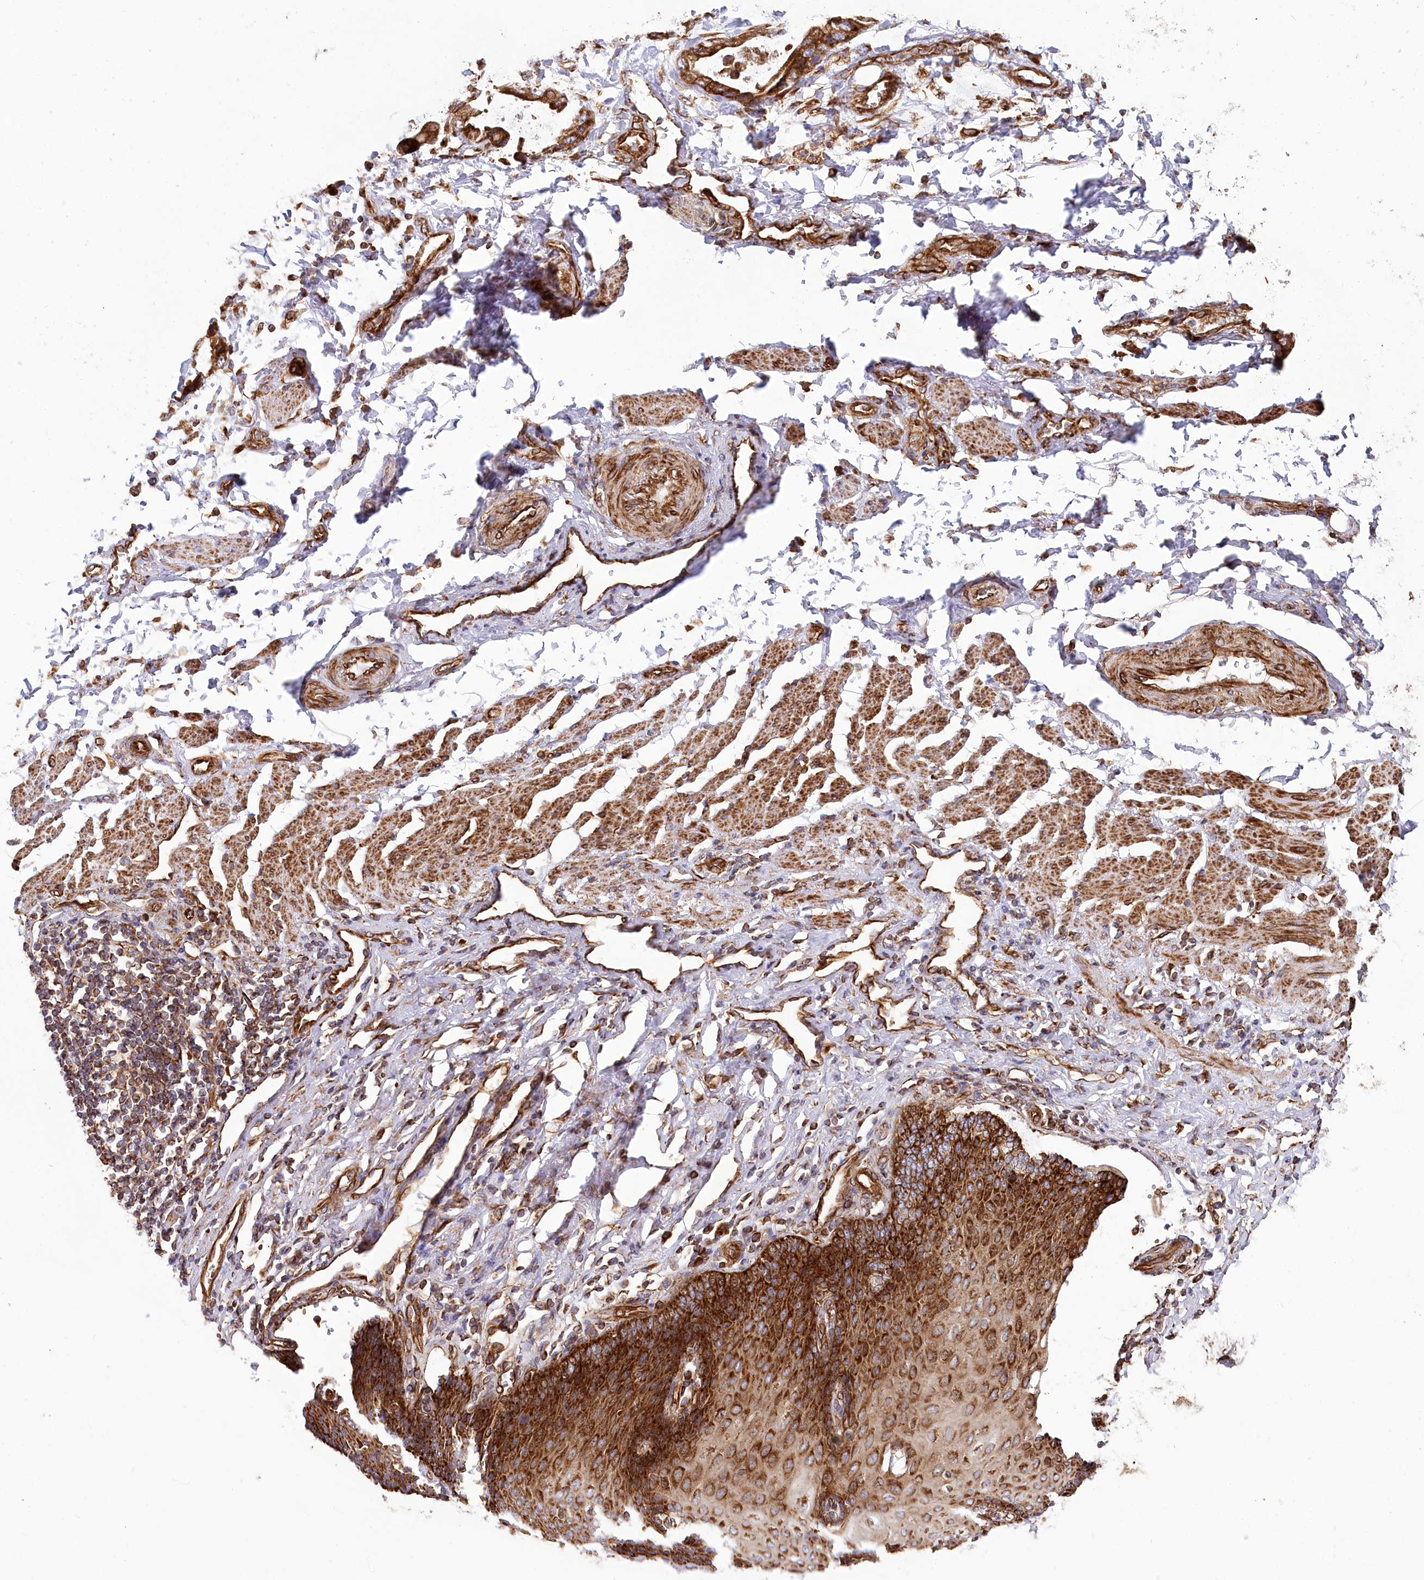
{"staining": {"intensity": "strong", "quantity": ">75%", "location": "cytoplasmic/membranous"}, "tissue": "stomach cancer", "cell_type": "Tumor cells", "image_type": "cancer", "snomed": [{"axis": "morphology", "description": "Adenocarcinoma, NOS"}, {"axis": "topography", "description": "Stomach"}], "caption": "Stomach cancer (adenocarcinoma) stained with IHC reveals strong cytoplasmic/membranous staining in approximately >75% of tumor cells. (DAB IHC with brightfield microscopy, high magnification).", "gene": "THUMPD3", "patient": {"sex": "male", "age": 62}}